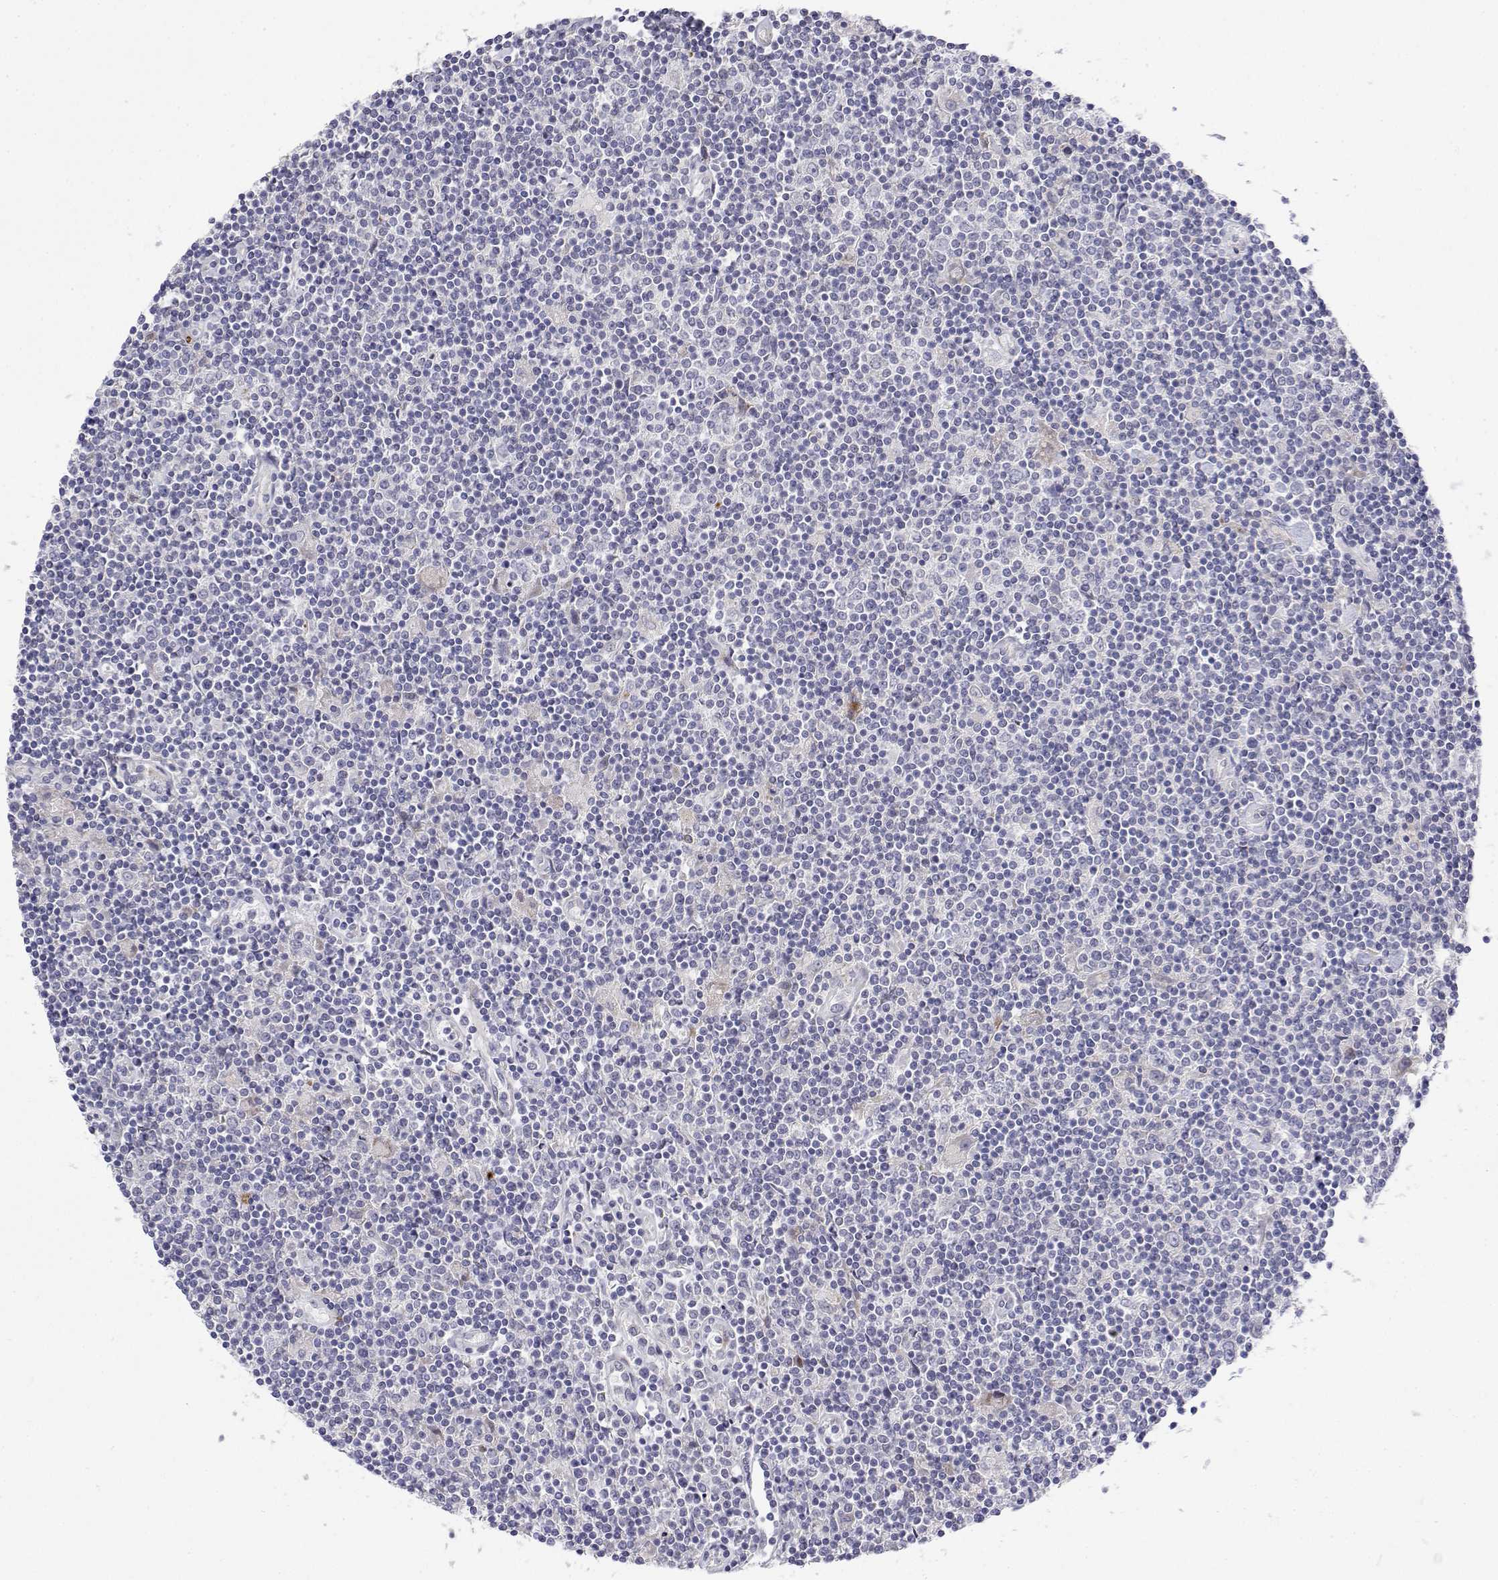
{"staining": {"intensity": "negative", "quantity": "none", "location": "none"}, "tissue": "lymphoma", "cell_type": "Tumor cells", "image_type": "cancer", "snomed": [{"axis": "morphology", "description": "Hodgkin's disease, NOS"}, {"axis": "topography", "description": "Lymph node"}], "caption": "Hodgkin's disease was stained to show a protein in brown. There is no significant staining in tumor cells. Brightfield microscopy of immunohistochemistry (IHC) stained with DAB (brown) and hematoxylin (blue), captured at high magnification.", "gene": "GGACT", "patient": {"sex": "male", "age": 40}}